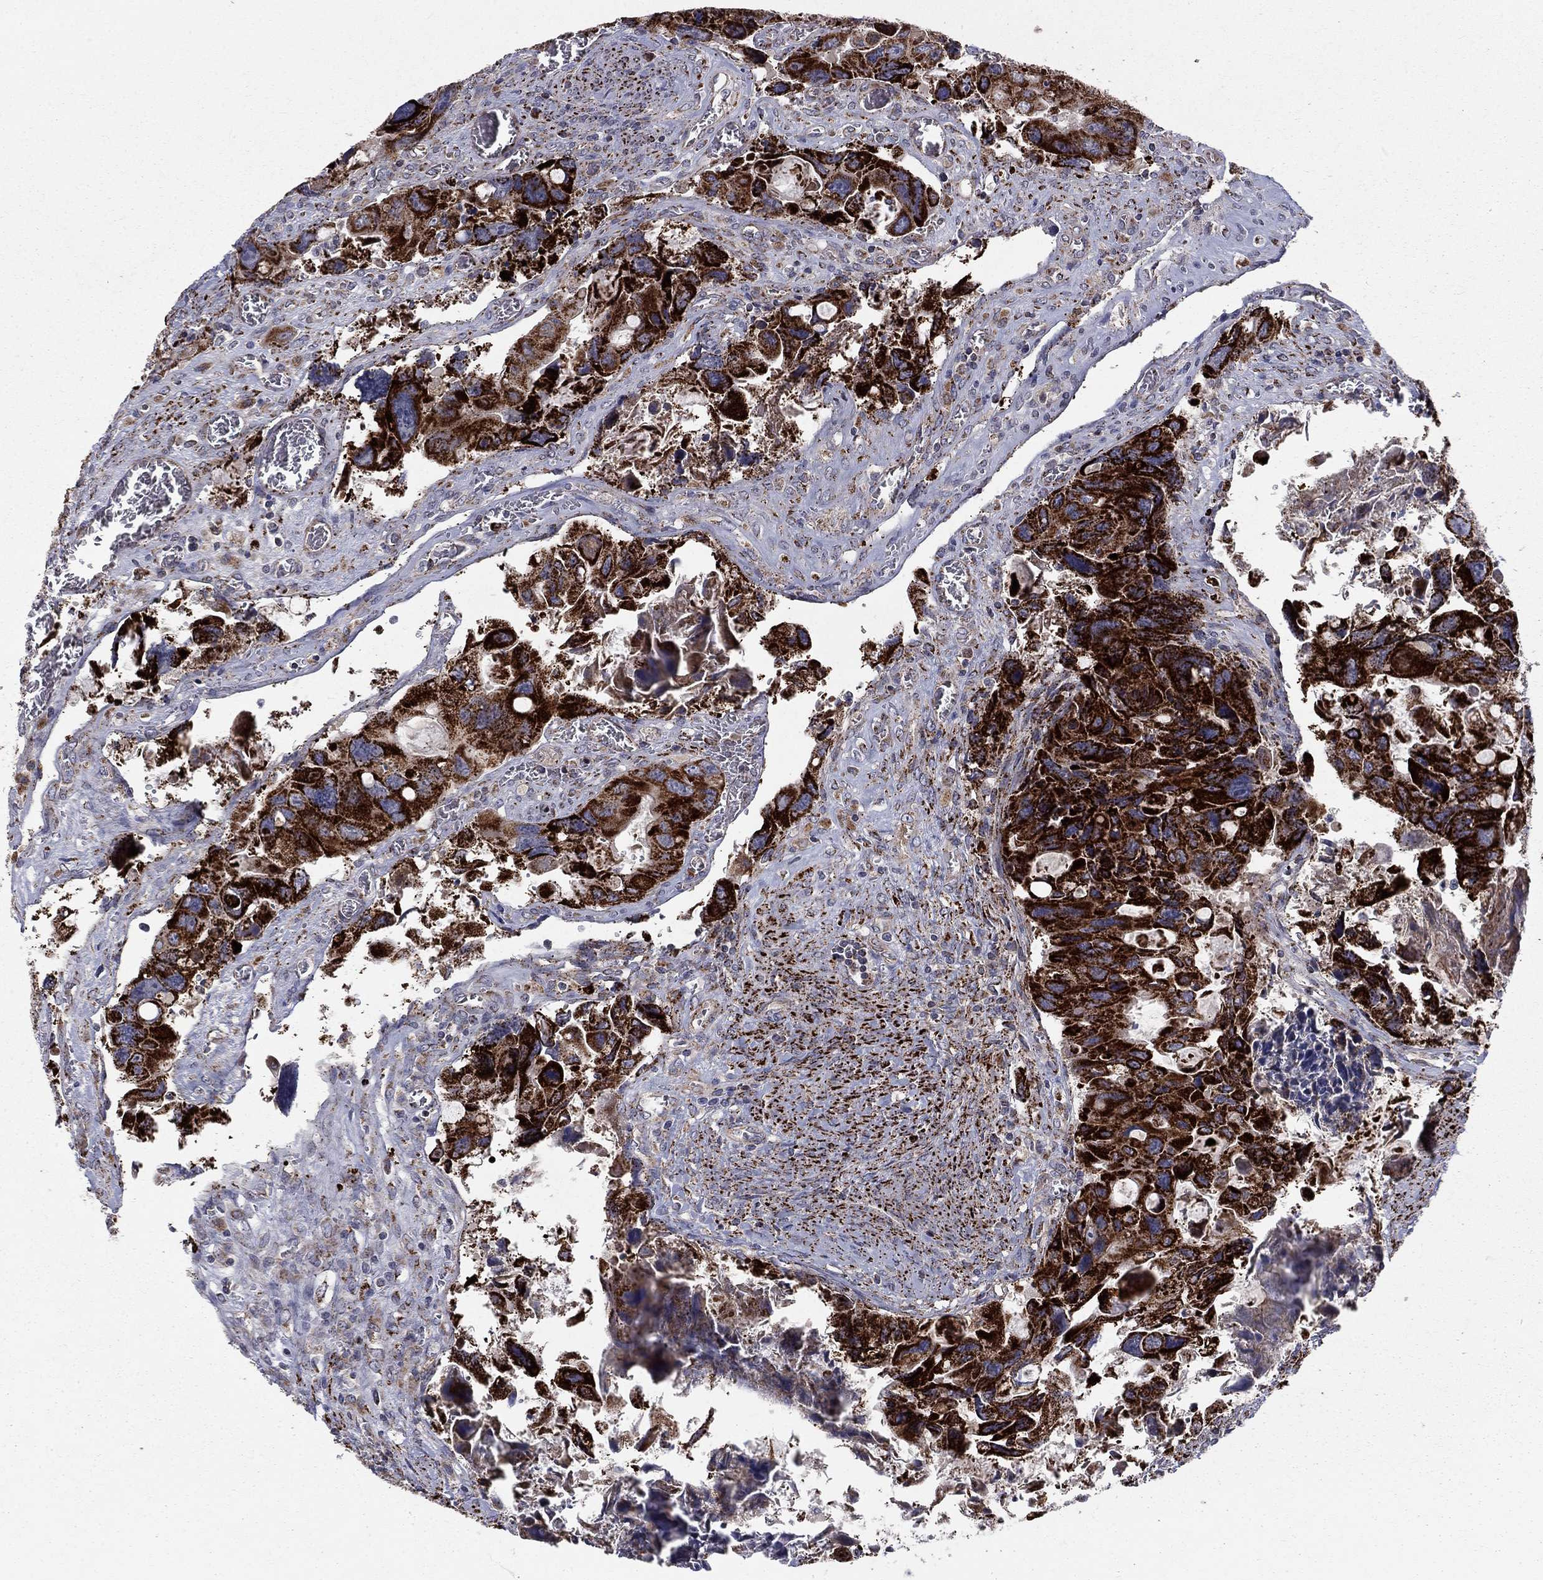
{"staining": {"intensity": "strong", "quantity": ">75%", "location": "cytoplasmic/membranous"}, "tissue": "colorectal cancer", "cell_type": "Tumor cells", "image_type": "cancer", "snomed": [{"axis": "morphology", "description": "Adenocarcinoma, NOS"}, {"axis": "topography", "description": "Rectum"}], "caption": "This image displays immunohistochemistry (IHC) staining of human adenocarcinoma (colorectal), with high strong cytoplasmic/membranous expression in about >75% of tumor cells.", "gene": "ALDH1B1", "patient": {"sex": "male", "age": 62}}